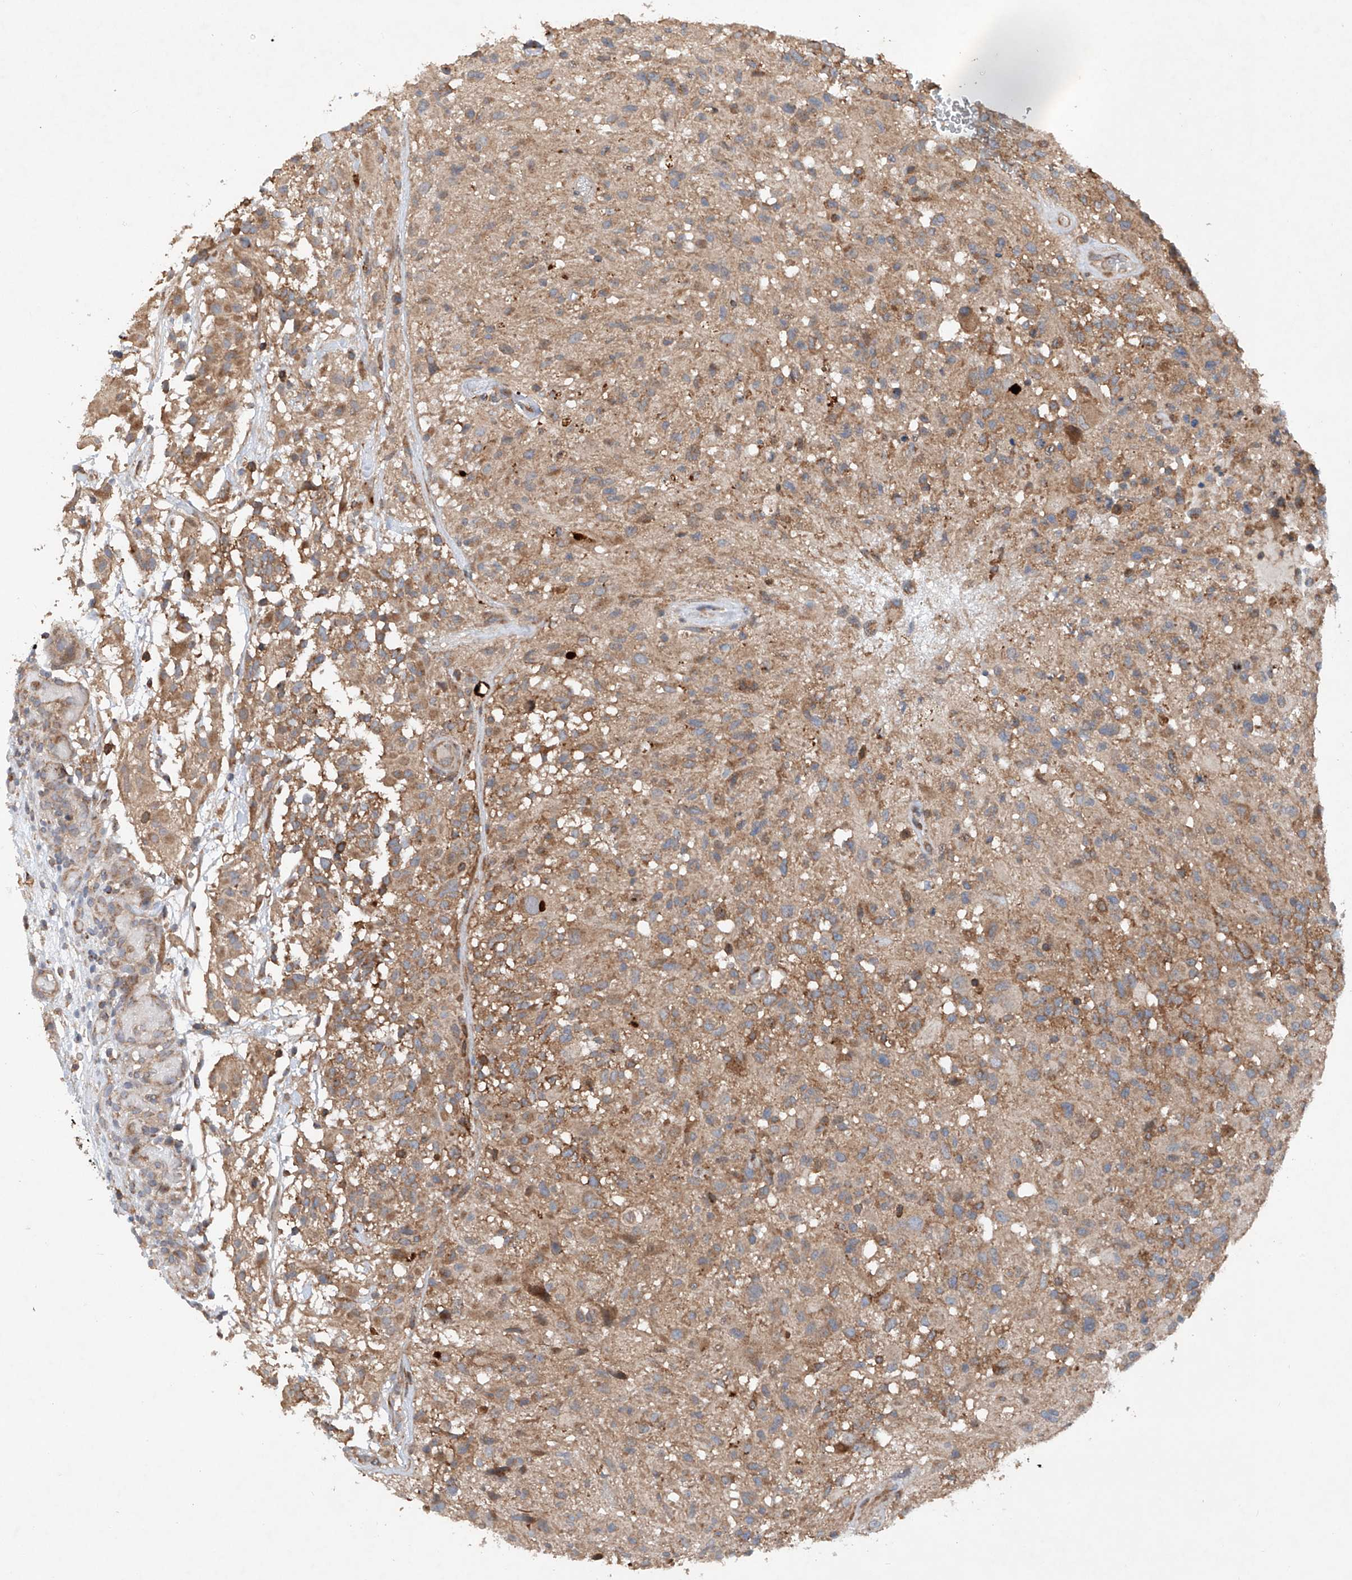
{"staining": {"intensity": "moderate", "quantity": ">75%", "location": "cytoplasmic/membranous"}, "tissue": "glioma", "cell_type": "Tumor cells", "image_type": "cancer", "snomed": [{"axis": "morphology", "description": "Glioma, malignant, High grade"}, {"axis": "morphology", "description": "Glioblastoma, NOS"}, {"axis": "topography", "description": "Brain"}], "caption": "IHC image of human glioma stained for a protein (brown), which demonstrates medium levels of moderate cytoplasmic/membranous expression in about >75% of tumor cells.", "gene": "CEP85L", "patient": {"sex": "male", "age": 60}}